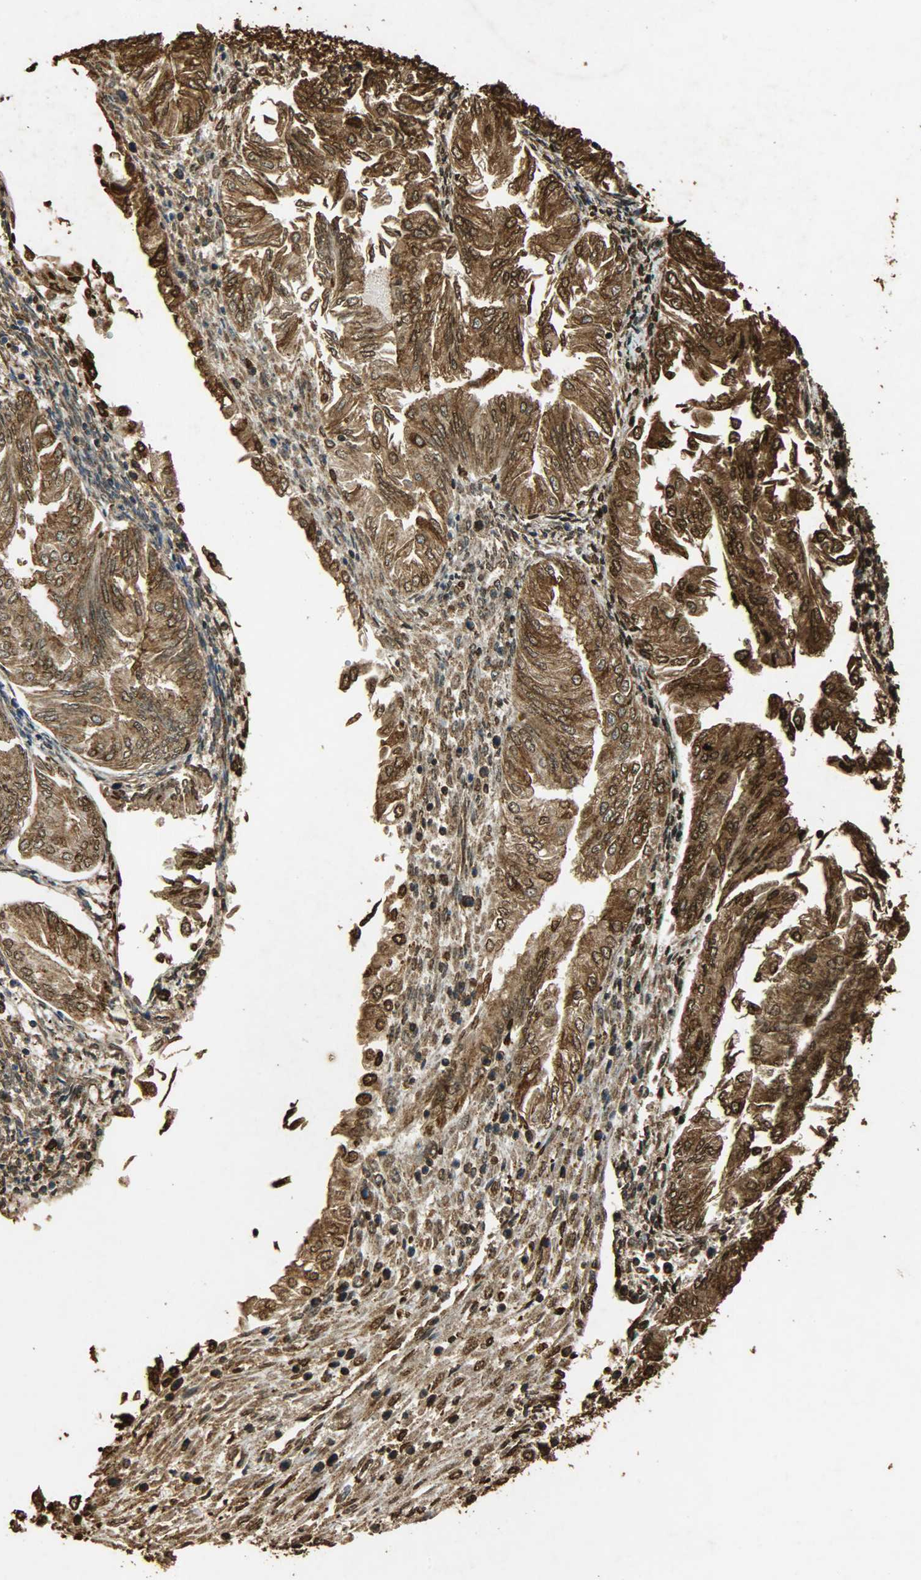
{"staining": {"intensity": "strong", "quantity": ">75%", "location": "cytoplasmic/membranous,nuclear"}, "tissue": "endometrial cancer", "cell_type": "Tumor cells", "image_type": "cancer", "snomed": [{"axis": "morphology", "description": "Adenocarcinoma, NOS"}, {"axis": "topography", "description": "Endometrium"}], "caption": "Immunohistochemical staining of endometrial cancer (adenocarcinoma) displays high levels of strong cytoplasmic/membranous and nuclear protein positivity in about >75% of tumor cells. The staining is performed using DAB (3,3'-diaminobenzidine) brown chromogen to label protein expression. The nuclei are counter-stained blue using hematoxylin.", "gene": "HSP90B1", "patient": {"sex": "female", "age": 53}}